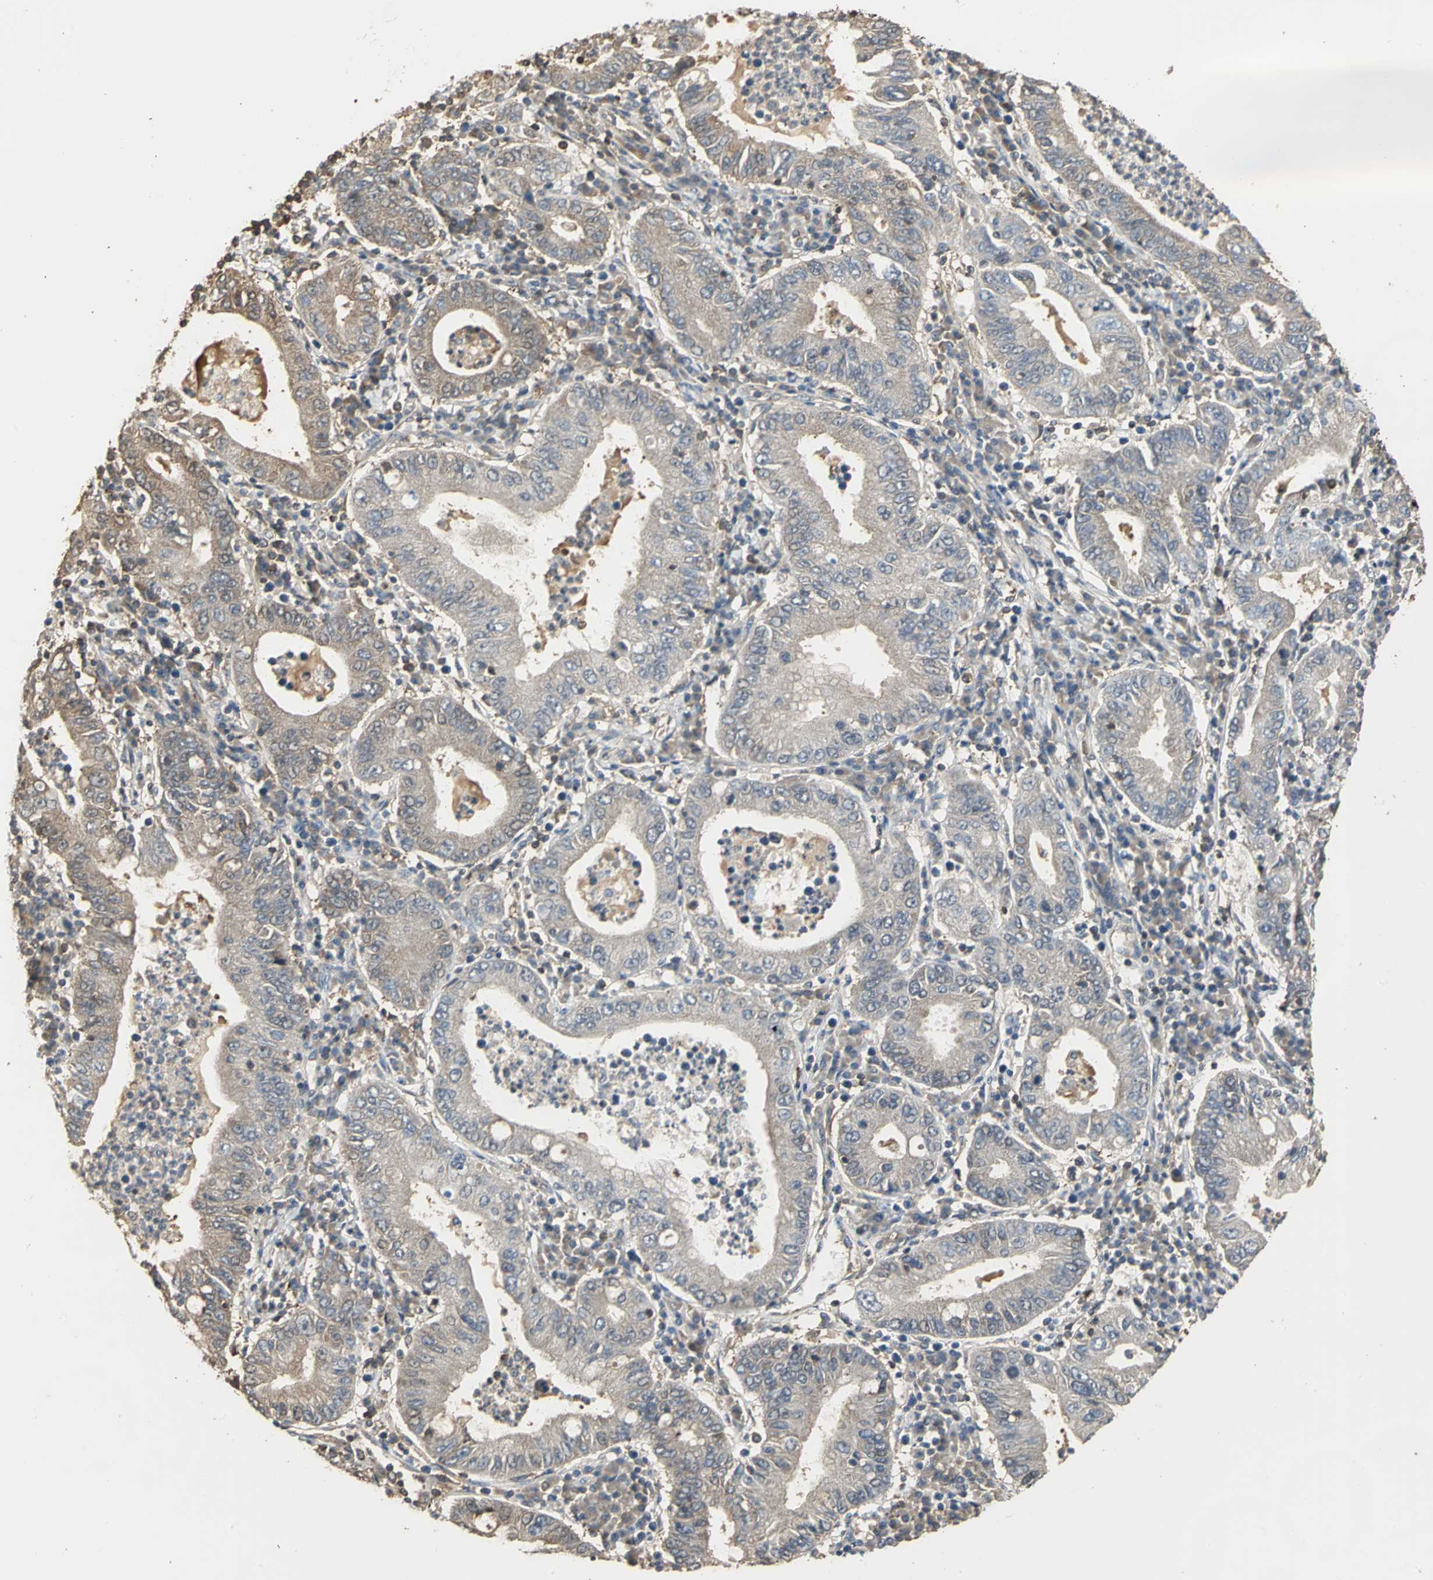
{"staining": {"intensity": "weak", "quantity": ">75%", "location": "cytoplasmic/membranous"}, "tissue": "stomach cancer", "cell_type": "Tumor cells", "image_type": "cancer", "snomed": [{"axis": "morphology", "description": "Normal tissue, NOS"}, {"axis": "morphology", "description": "Adenocarcinoma, NOS"}, {"axis": "topography", "description": "Esophagus"}, {"axis": "topography", "description": "Stomach, upper"}, {"axis": "topography", "description": "Peripheral nerve tissue"}], "caption": "A brown stain highlights weak cytoplasmic/membranous staining of a protein in human stomach cancer (adenocarcinoma) tumor cells.", "gene": "PARK7", "patient": {"sex": "male", "age": 62}}